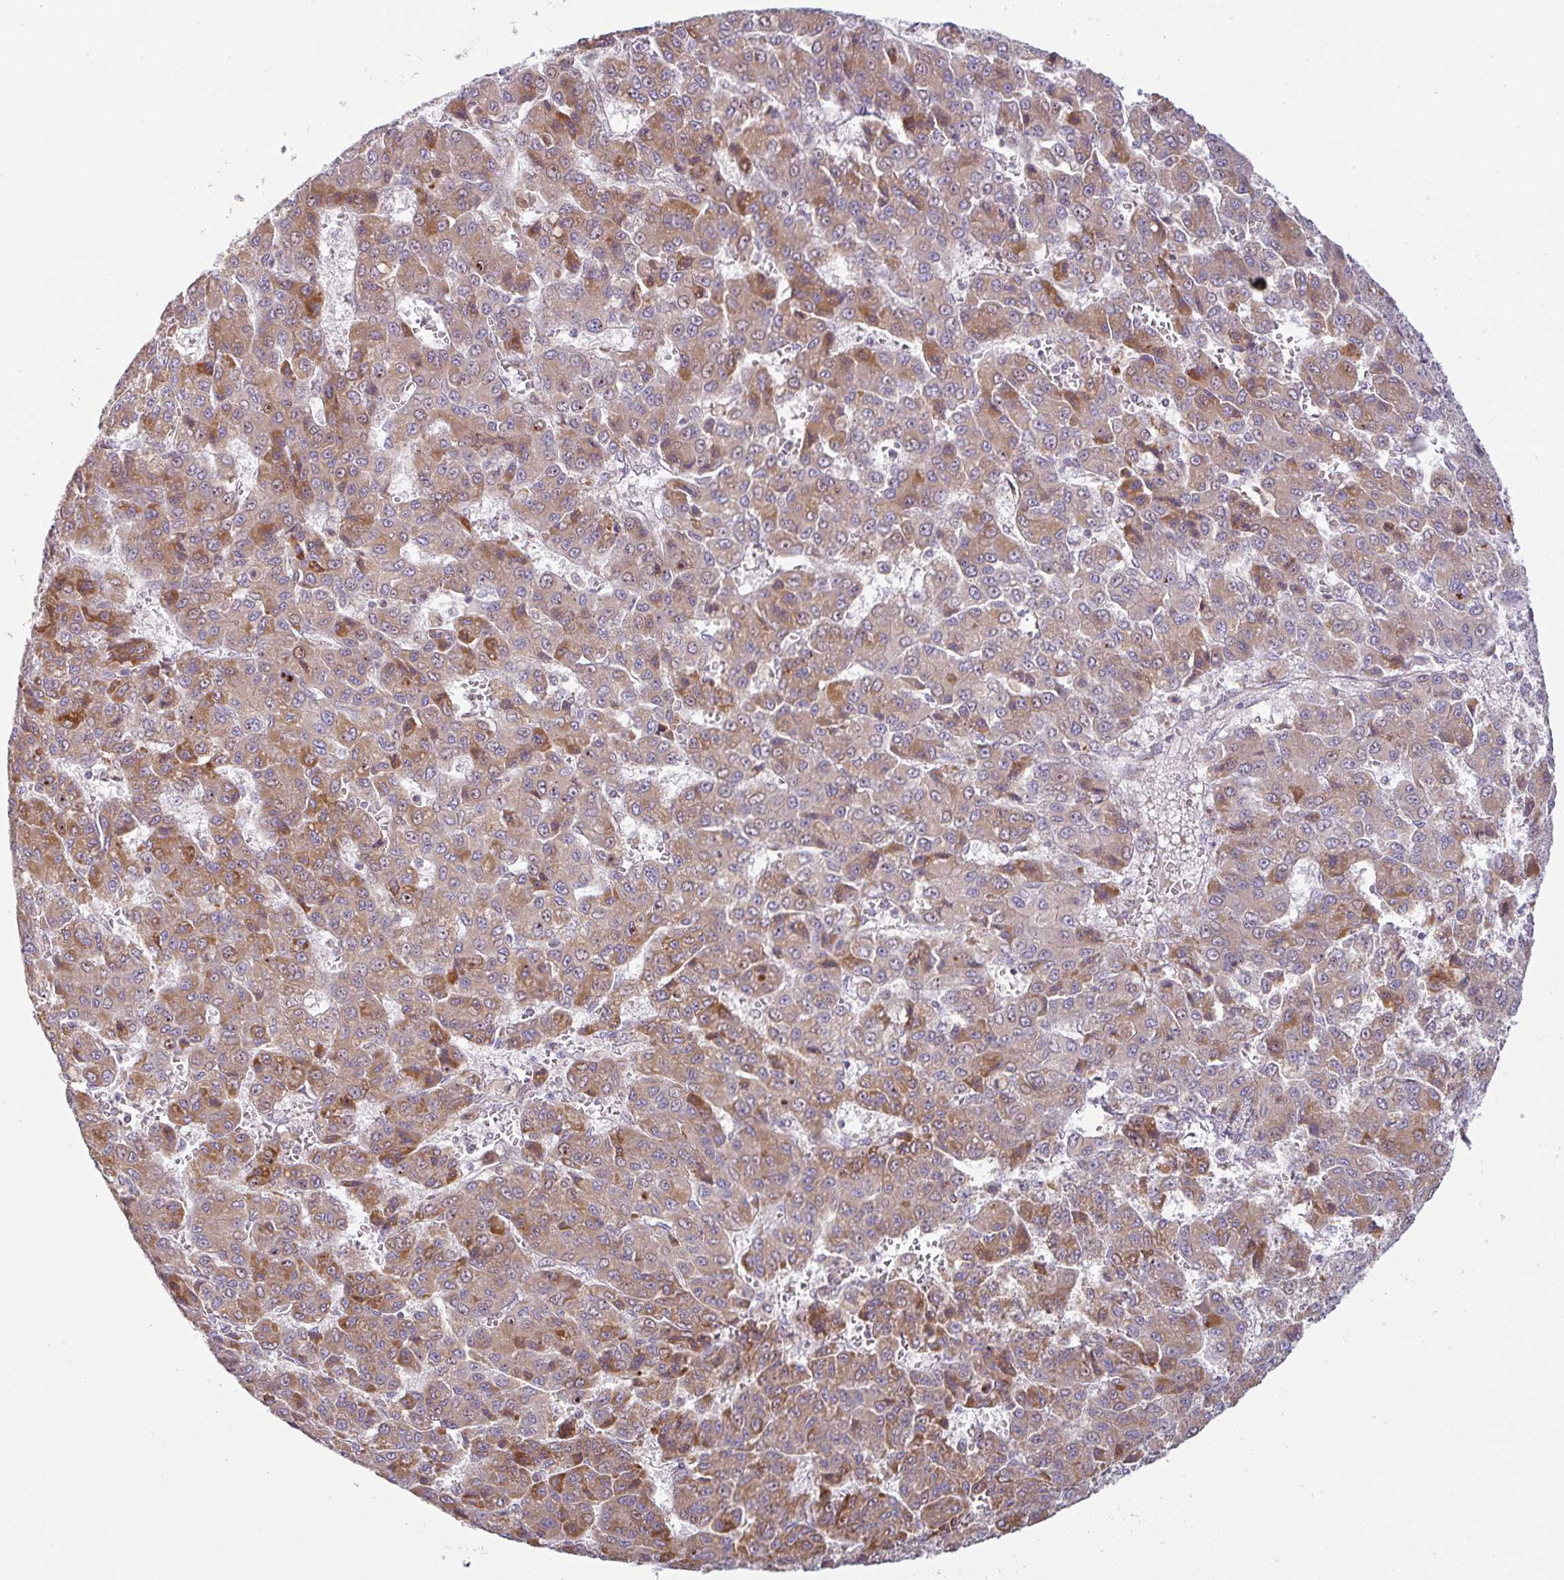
{"staining": {"intensity": "moderate", "quantity": ">75%", "location": "cytoplasmic/membranous"}, "tissue": "liver cancer", "cell_type": "Tumor cells", "image_type": "cancer", "snomed": [{"axis": "morphology", "description": "Carcinoma, Hepatocellular, NOS"}, {"axis": "topography", "description": "Liver"}], "caption": "Tumor cells demonstrate medium levels of moderate cytoplasmic/membranous staining in approximately >75% of cells in human liver cancer.", "gene": "MOB1A", "patient": {"sex": "male", "age": 70}}